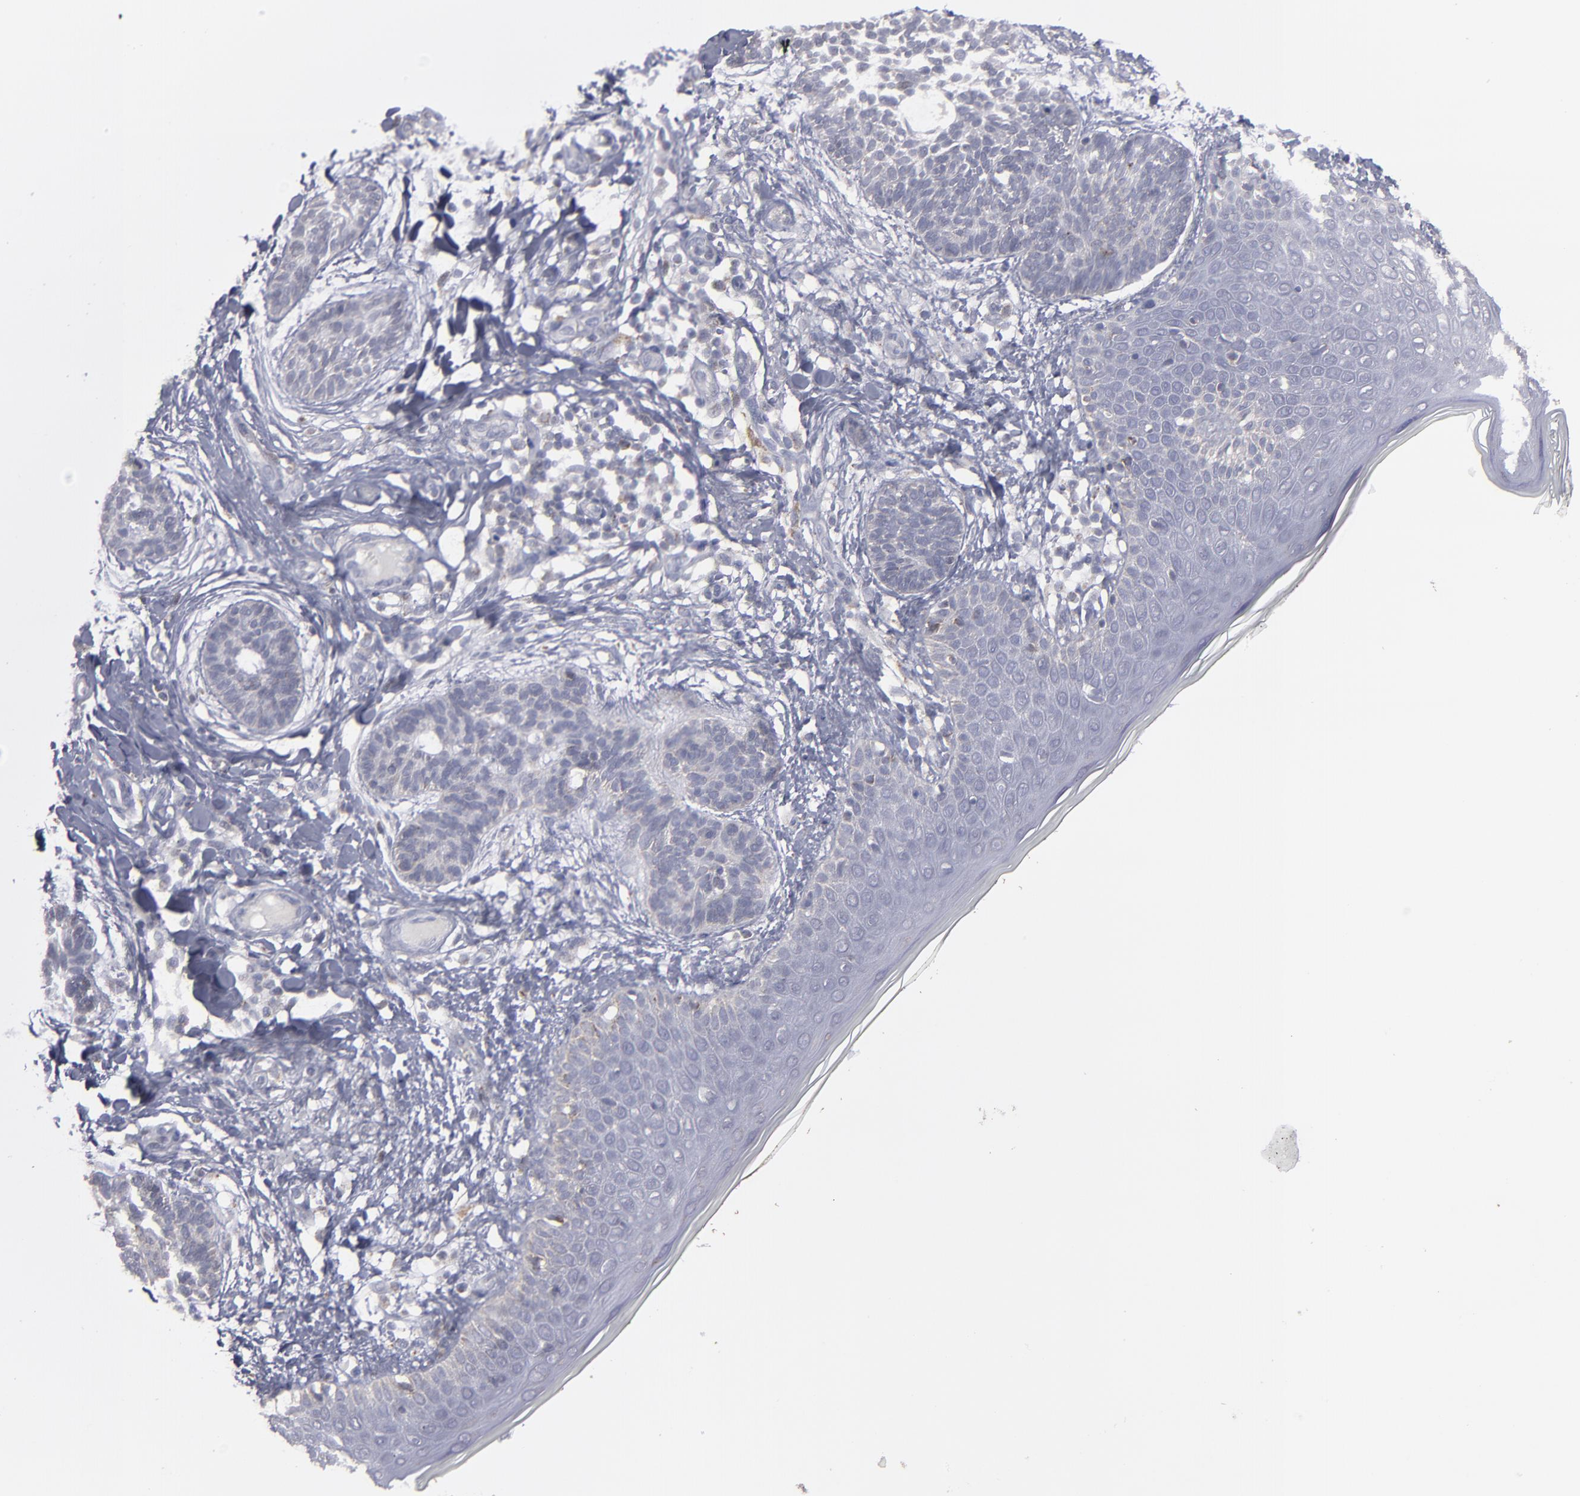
{"staining": {"intensity": "weak", "quantity": "25%-75%", "location": "cytoplasmic/membranous"}, "tissue": "skin cancer", "cell_type": "Tumor cells", "image_type": "cancer", "snomed": [{"axis": "morphology", "description": "Normal tissue, NOS"}, {"axis": "morphology", "description": "Basal cell carcinoma"}, {"axis": "topography", "description": "Skin"}], "caption": "Skin basal cell carcinoma tissue exhibits weak cytoplasmic/membranous staining in approximately 25%-75% of tumor cells, visualized by immunohistochemistry. (IHC, brightfield microscopy, high magnification).", "gene": "MYOM2", "patient": {"sex": "male", "age": 63}}